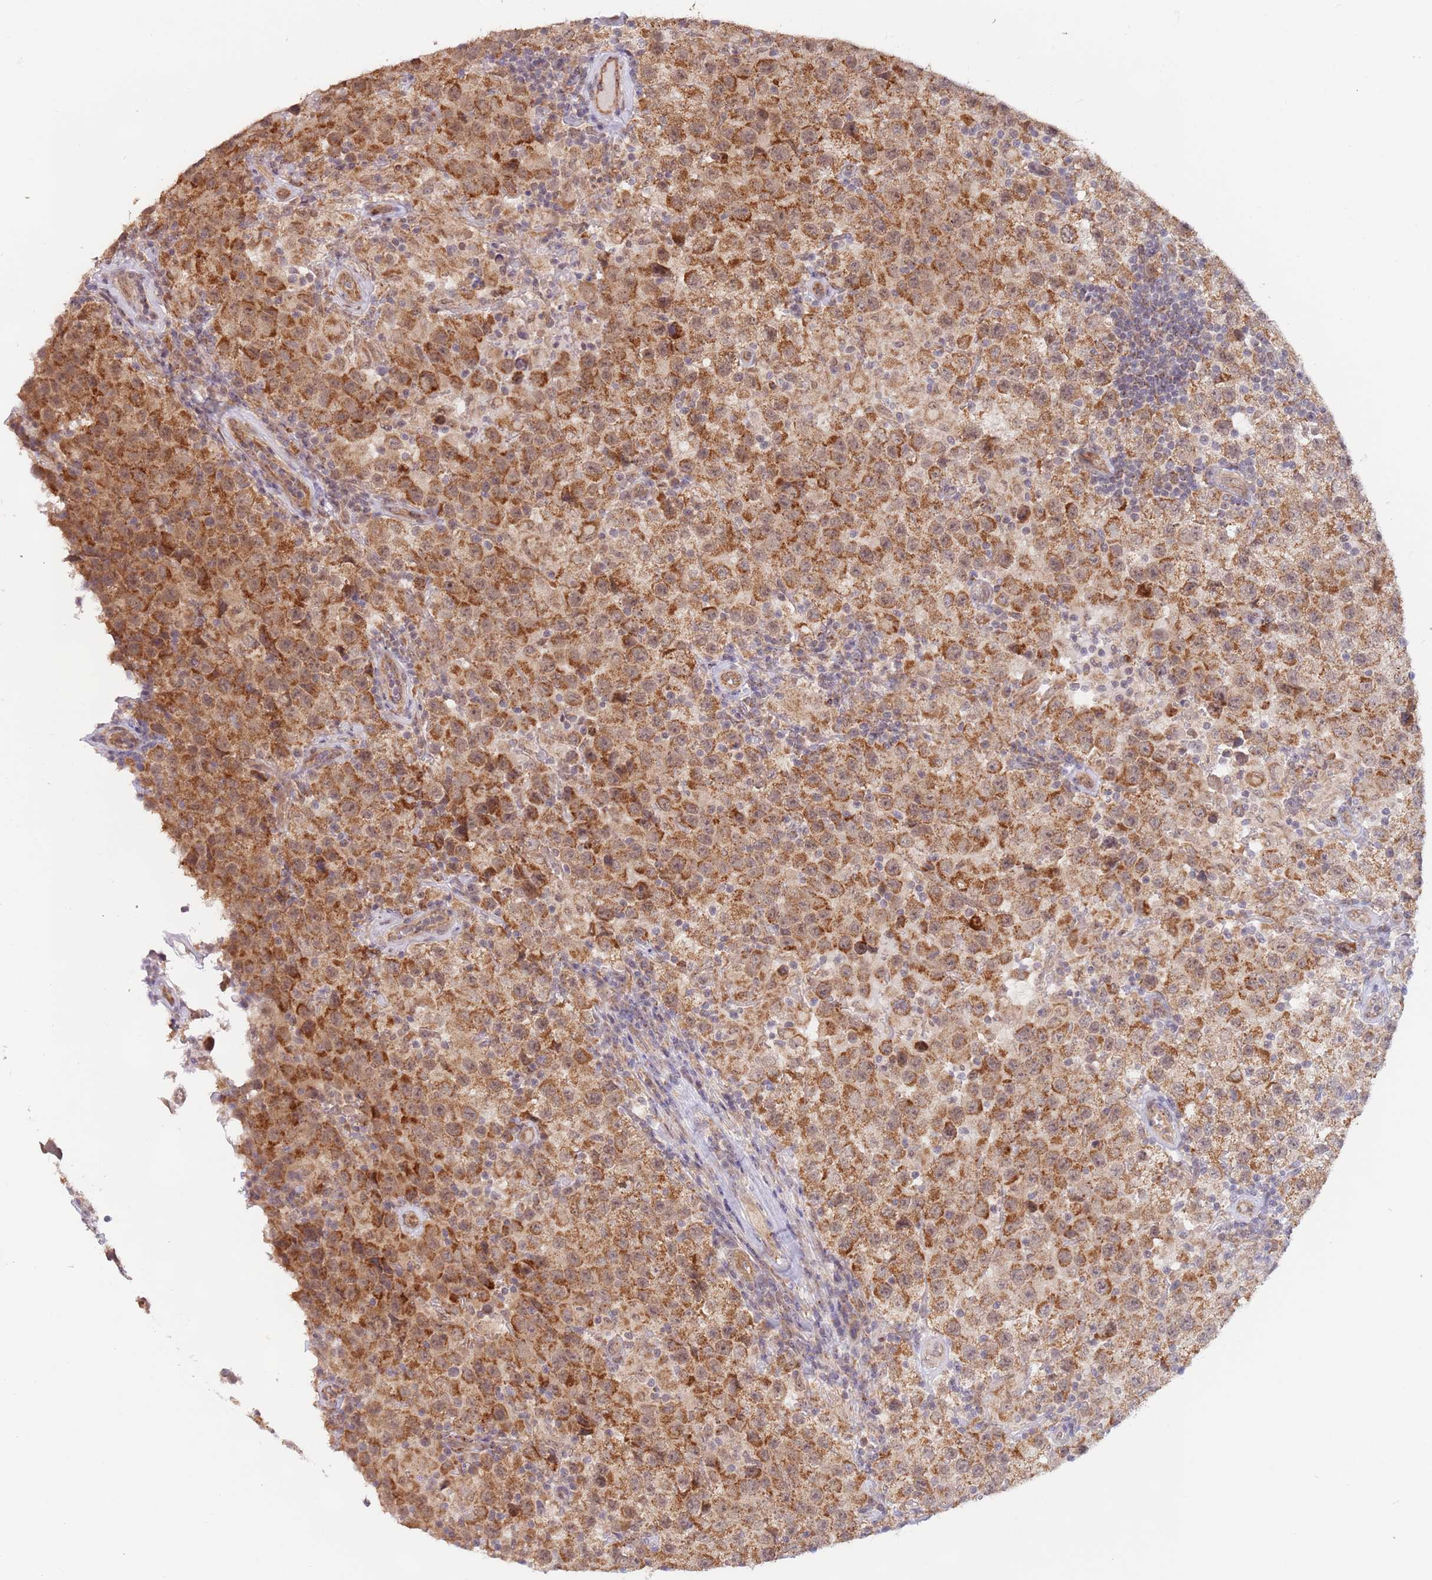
{"staining": {"intensity": "moderate", "quantity": ">75%", "location": "cytoplasmic/membranous"}, "tissue": "testis cancer", "cell_type": "Tumor cells", "image_type": "cancer", "snomed": [{"axis": "morphology", "description": "Seminoma, NOS"}, {"axis": "morphology", "description": "Carcinoma, Embryonal, NOS"}, {"axis": "topography", "description": "Testis"}], "caption": "There is medium levels of moderate cytoplasmic/membranous expression in tumor cells of testis cancer, as demonstrated by immunohistochemical staining (brown color).", "gene": "UQCC3", "patient": {"sex": "male", "age": 41}}